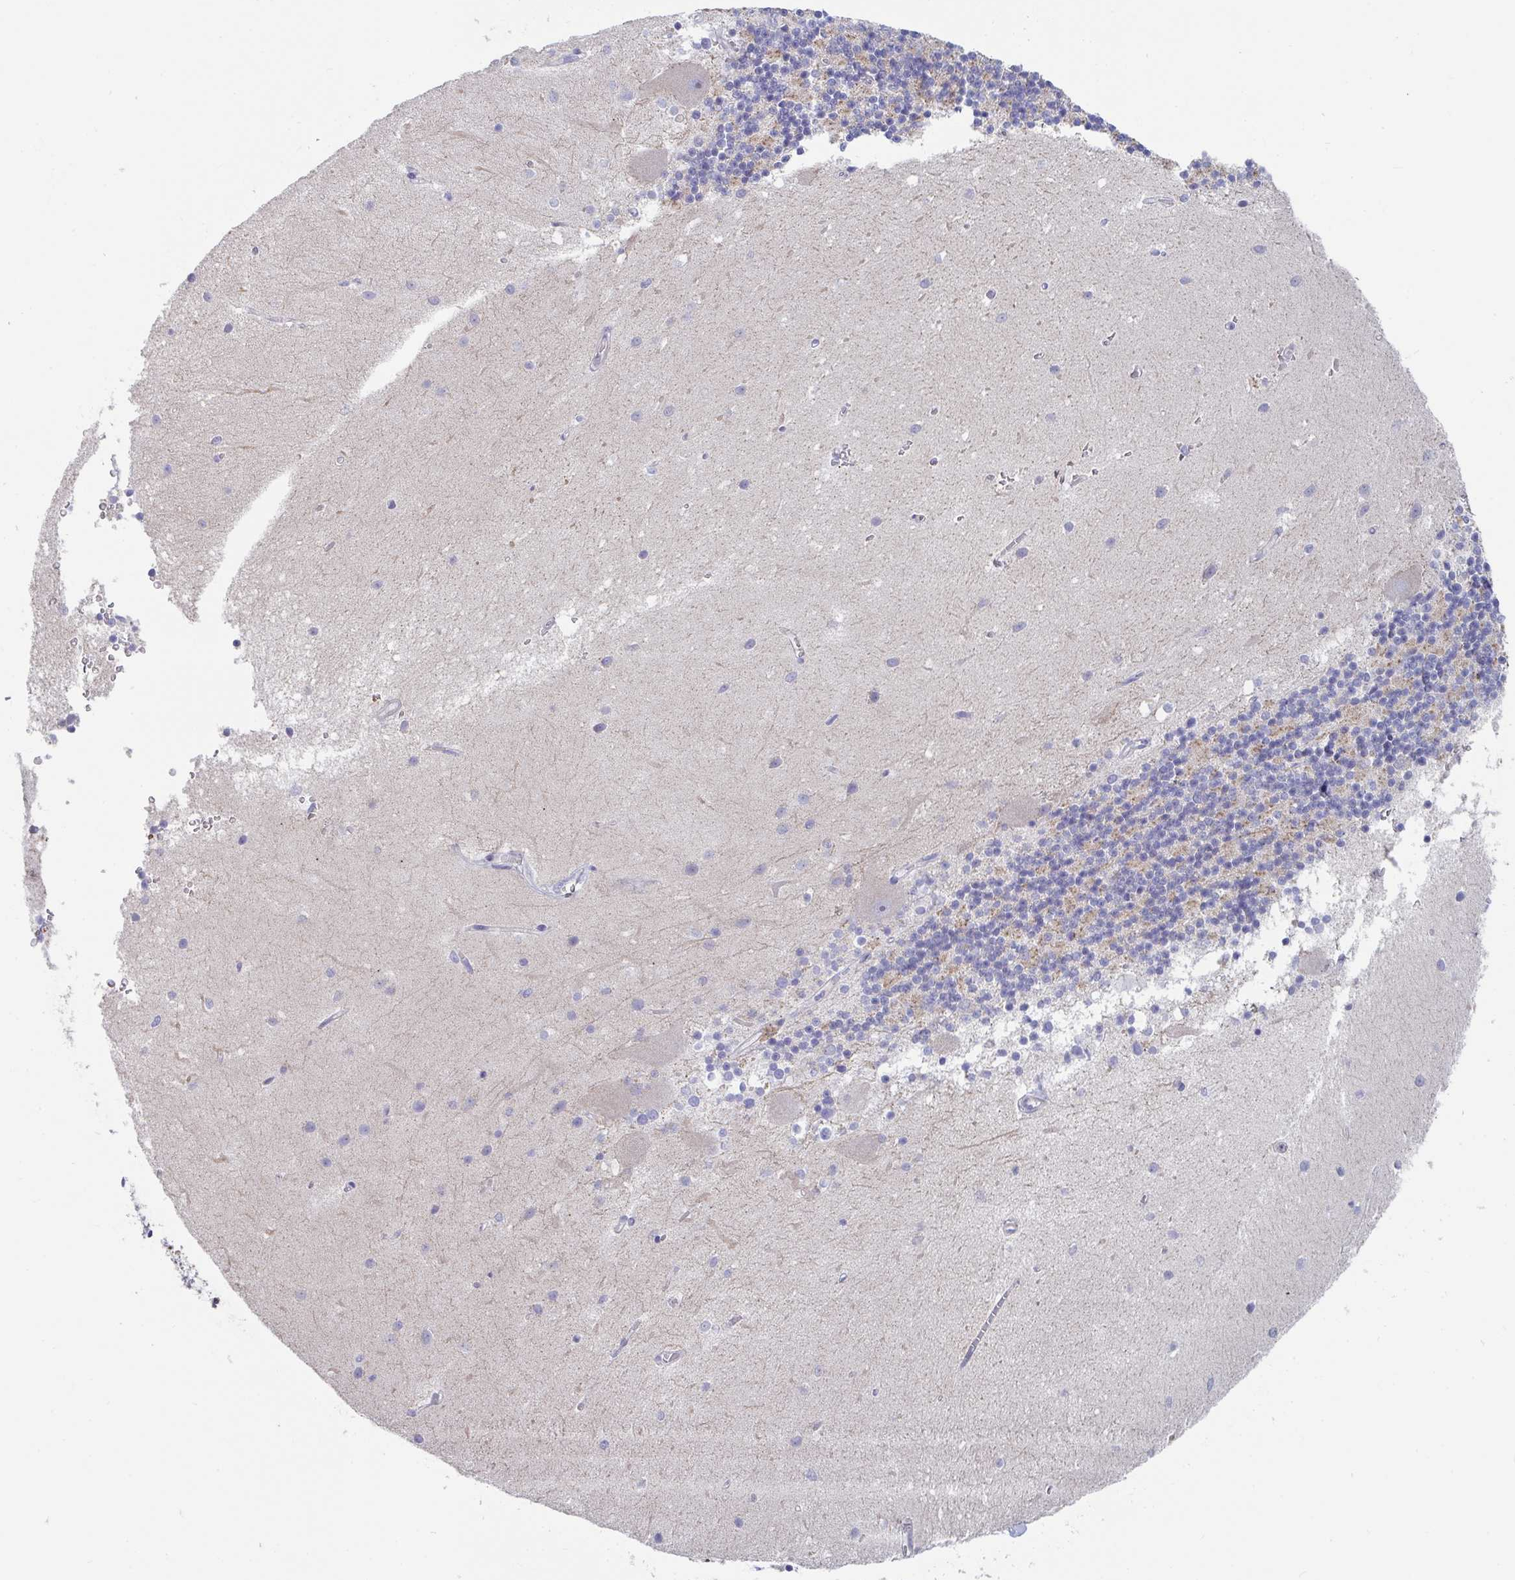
{"staining": {"intensity": "moderate", "quantity": "<25%", "location": "cytoplasmic/membranous"}, "tissue": "cerebellum", "cell_type": "Cells in granular layer", "image_type": "normal", "snomed": [{"axis": "morphology", "description": "Normal tissue, NOS"}, {"axis": "topography", "description": "Cerebellum"}], "caption": "Unremarkable cerebellum displays moderate cytoplasmic/membranous staining in approximately <25% of cells in granular layer, visualized by immunohistochemistry. (DAB = brown stain, brightfield microscopy at high magnification).", "gene": "FAM156A", "patient": {"sex": "male", "age": 54}}